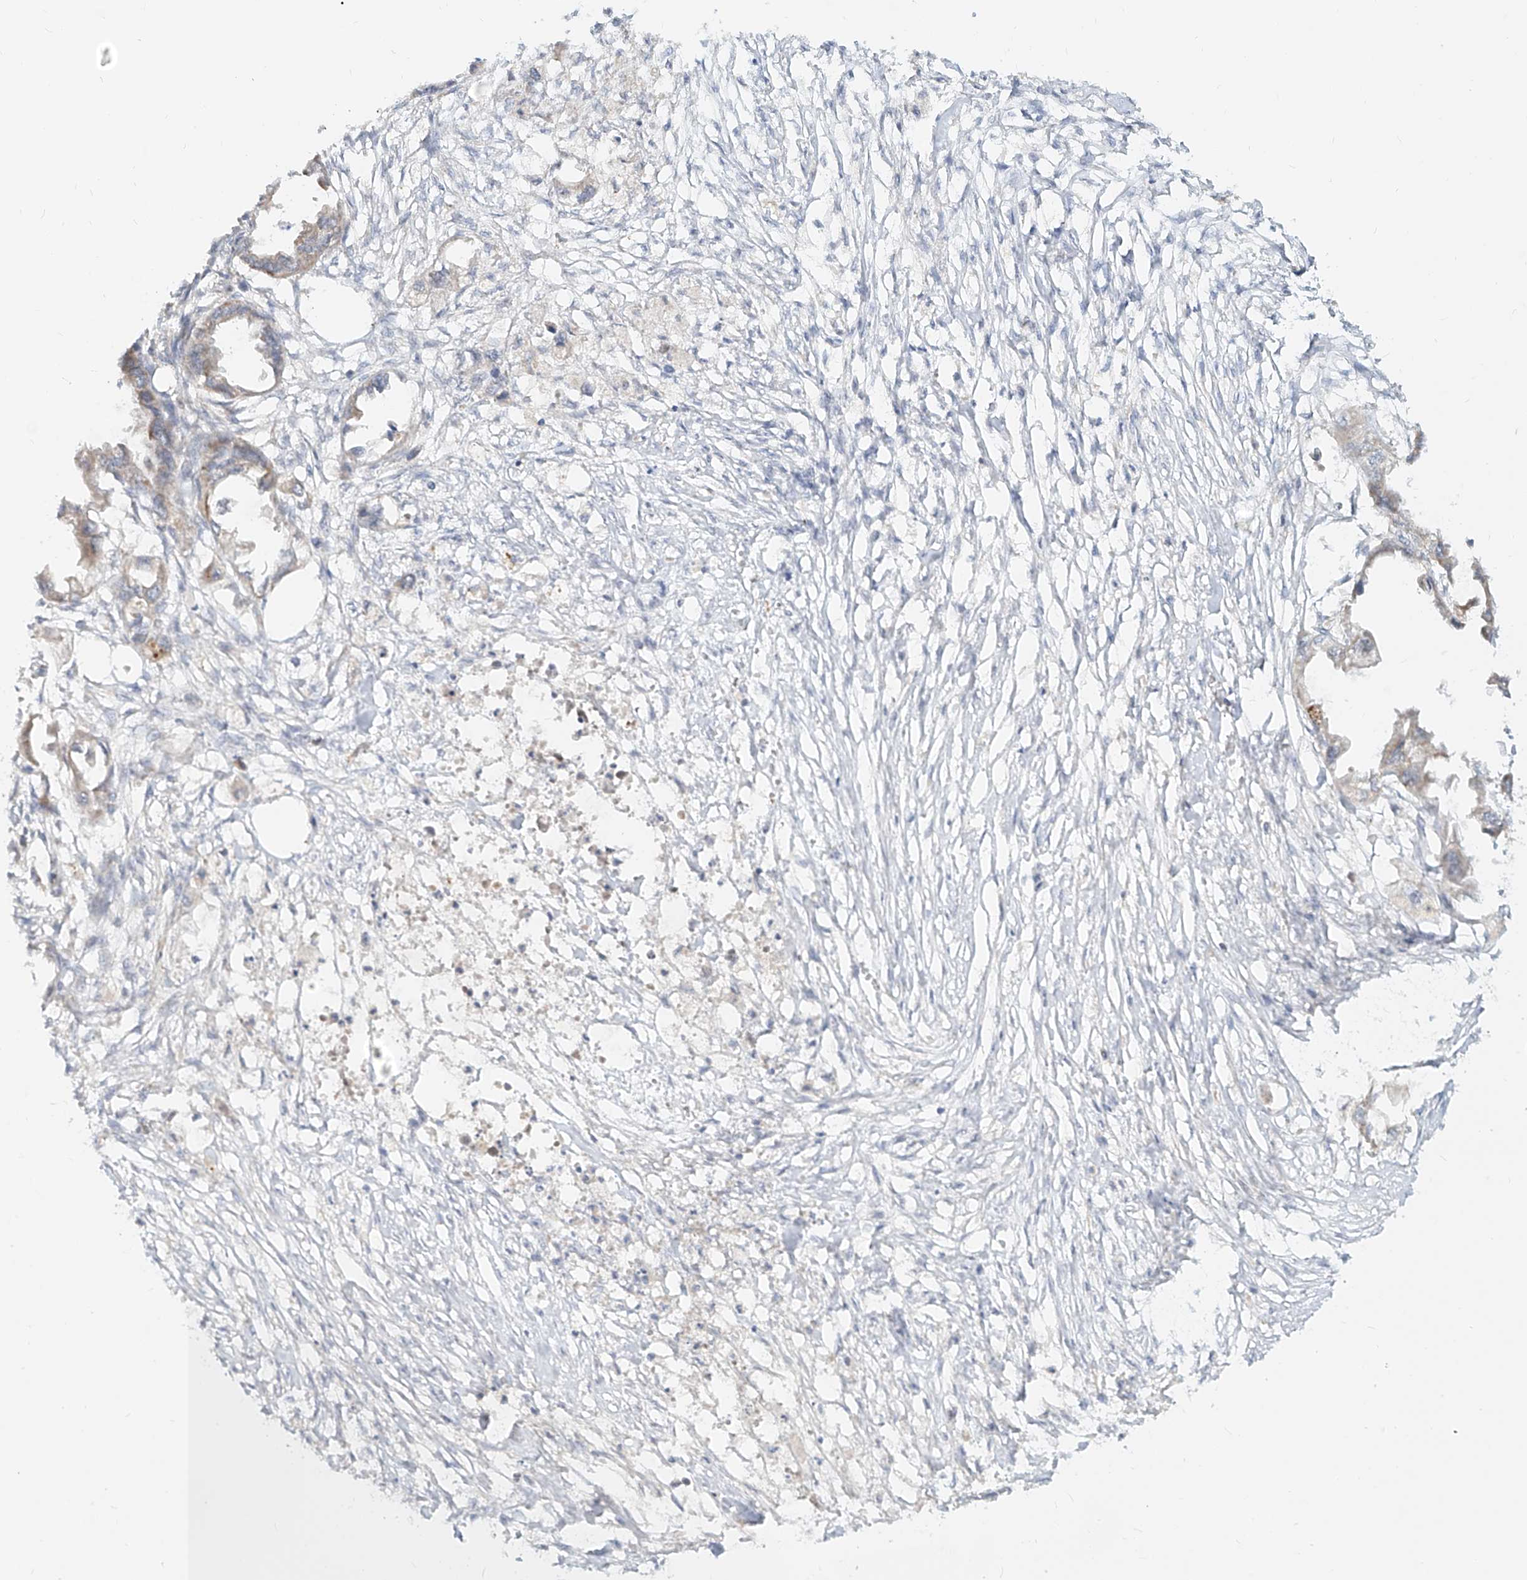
{"staining": {"intensity": "negative", "quantity": "none", "location": "none"}, "tissue": "endometrial cancer", "cell_type": "Tumor cells", "image_type": "cancer", "snomed": [{"axis": "morphology", "description": "Adenocarcinoma, NOS"}, {"axis": "morphology", "description": "Adenocarcinoma, metastatic, NOS"}, {"axis": "topography", "description": "Adipose tissue"}, {"axis": "topography", "description": "Endometrium"}], "caption": "DAB (3,3'-diaminobenzidine) immunohistochemical staining of human adenocarcinoma (endometrial) demonstrates no significant expression in tumor cells.", "gene": "FGD2", "patient": {"sex": "female", "age": 67}}